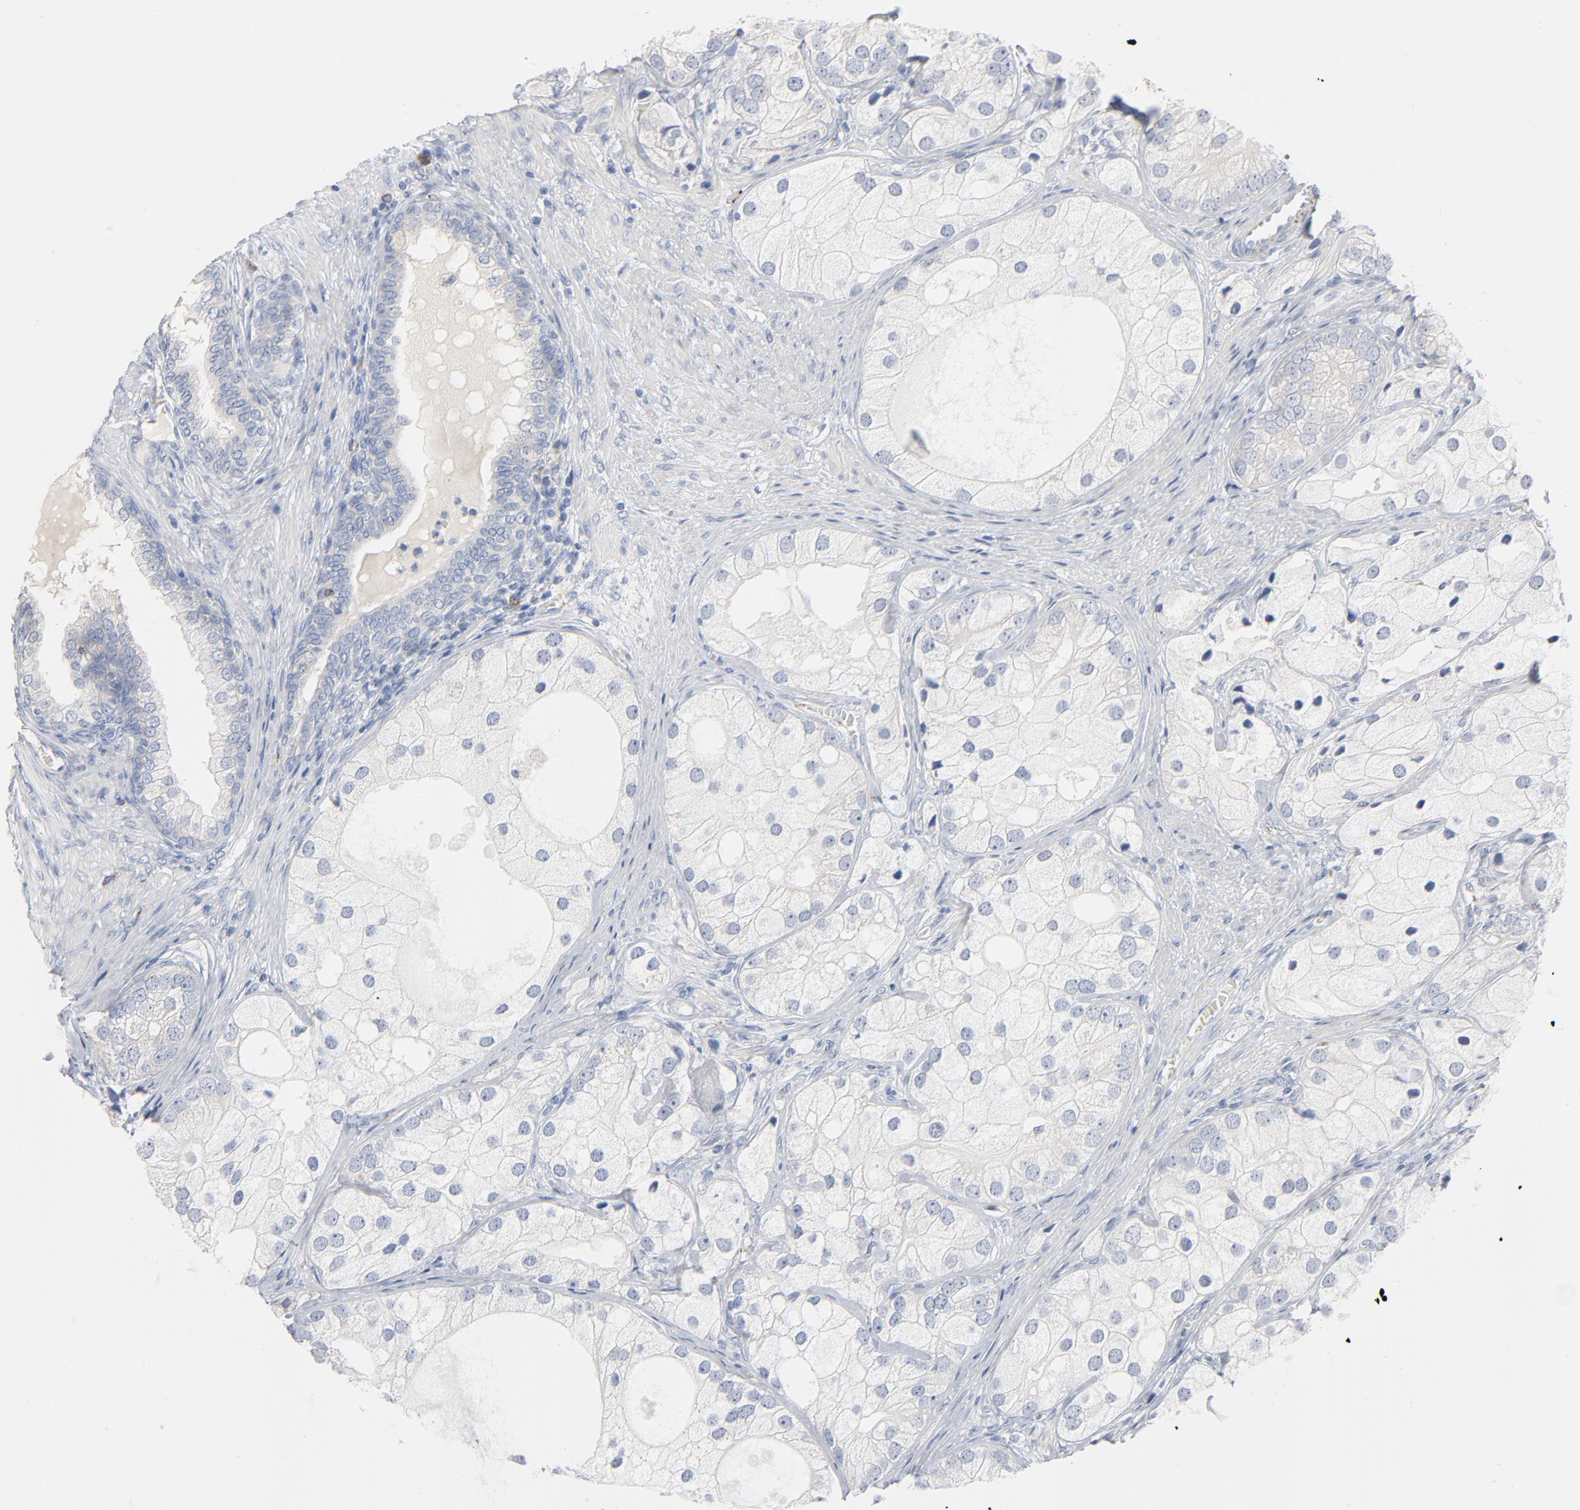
{"staining": {"intensity": "negative", "quantity": "none", "location": "none"}, "tissue": "prostate cancer", "cell_type": "Tumor cells", "image_type": "cancer", "snomed": [{"axis": "morphology", "description": "Adenocarcinoma, Low grade"}, {"axis": "topography", "description": "Prostate"}], "caption": "DAB immunohistochemical staining of prostate cancer exhibits no significant positivity in tumor cells.", "gene": "GZMB", "patient": {"sex": "male", "age": 69}}